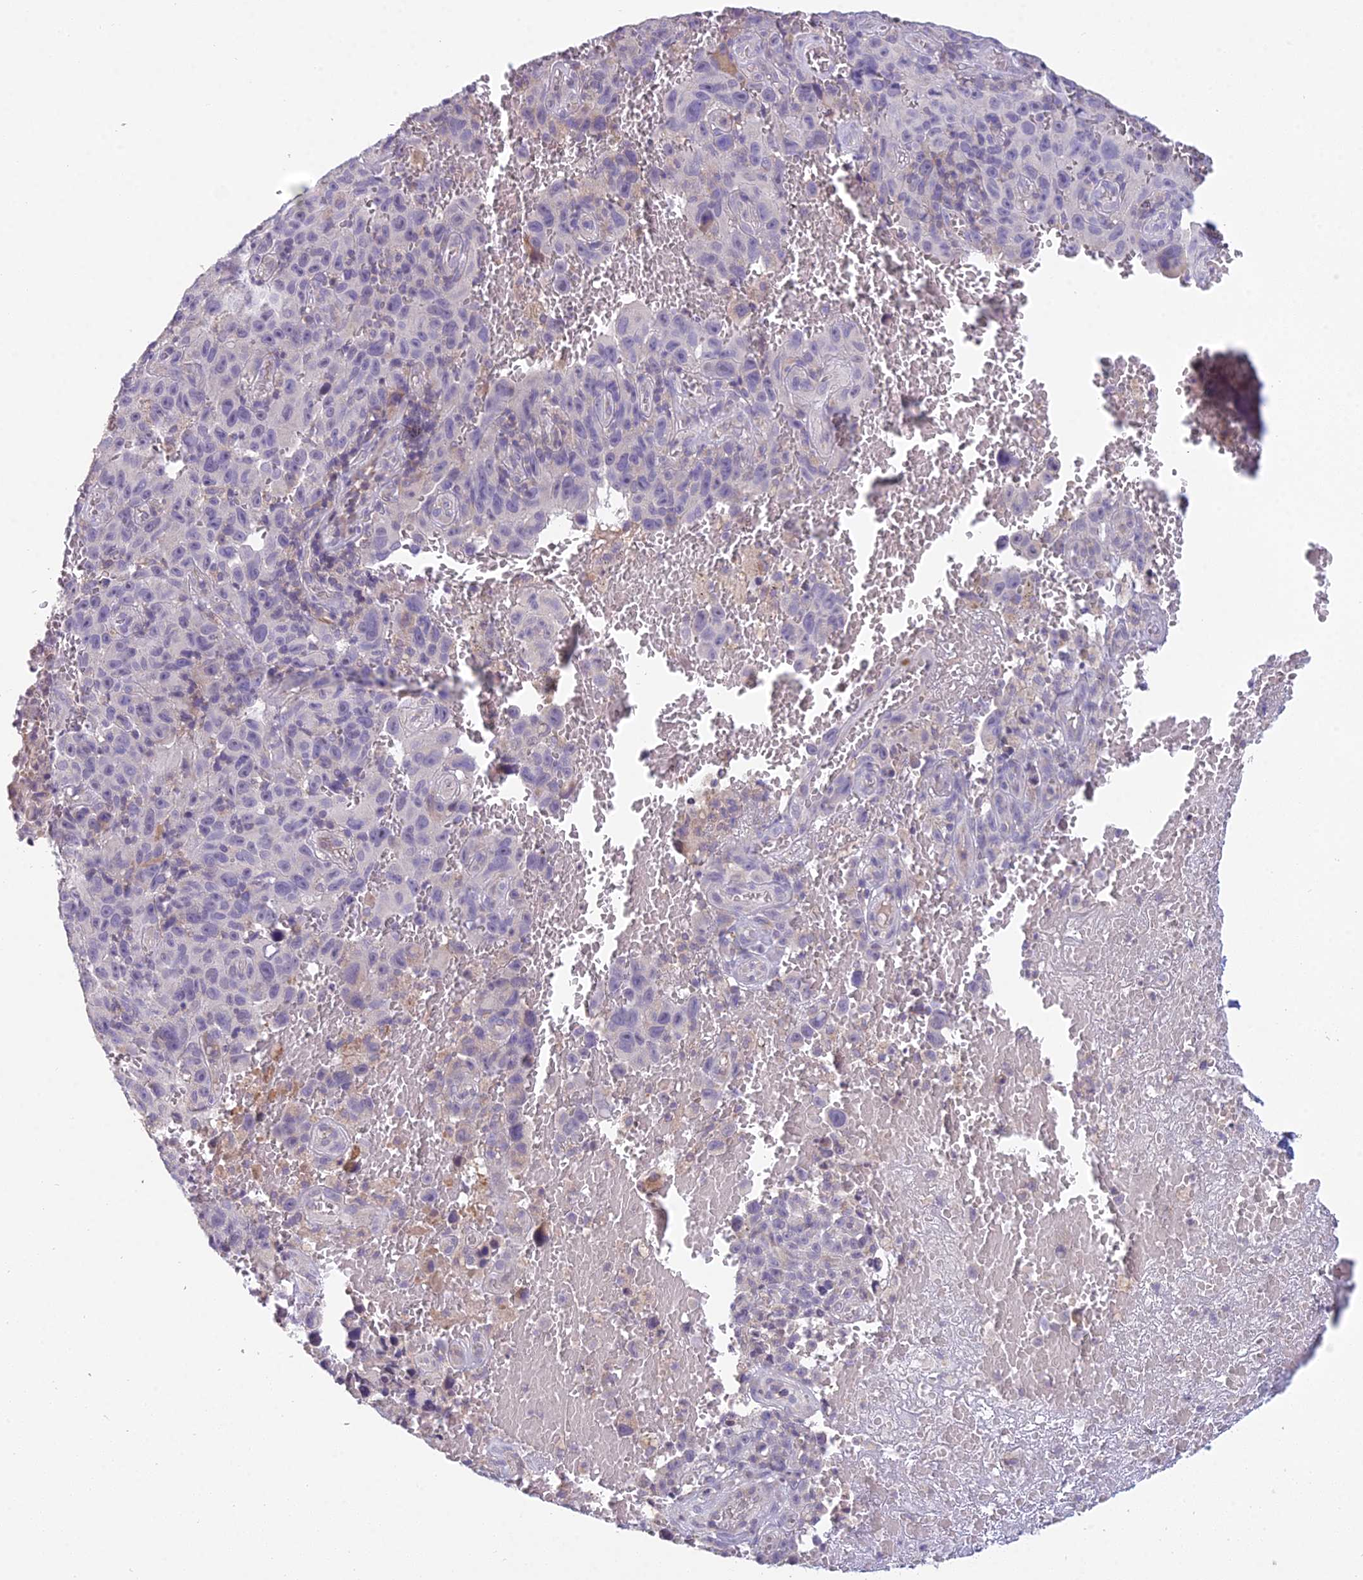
{"staining": {"intensity": "negative", "quantity": "none", "location": "none"}, "tissue": "melanoma", "cell_type": "Tumor cells", "image_type": "cancer", "snomed": [{"axis": "morphology", "description": "Malignant melanoma, NOS"}, {"axis": "topography", "description": "Skin"}], "caption": "The photomicrograph displays no significant positivity in tumor cells of malignant melanoma.", "gene": "CFAP206", "patient": {"sex": "female", "age": 82}}